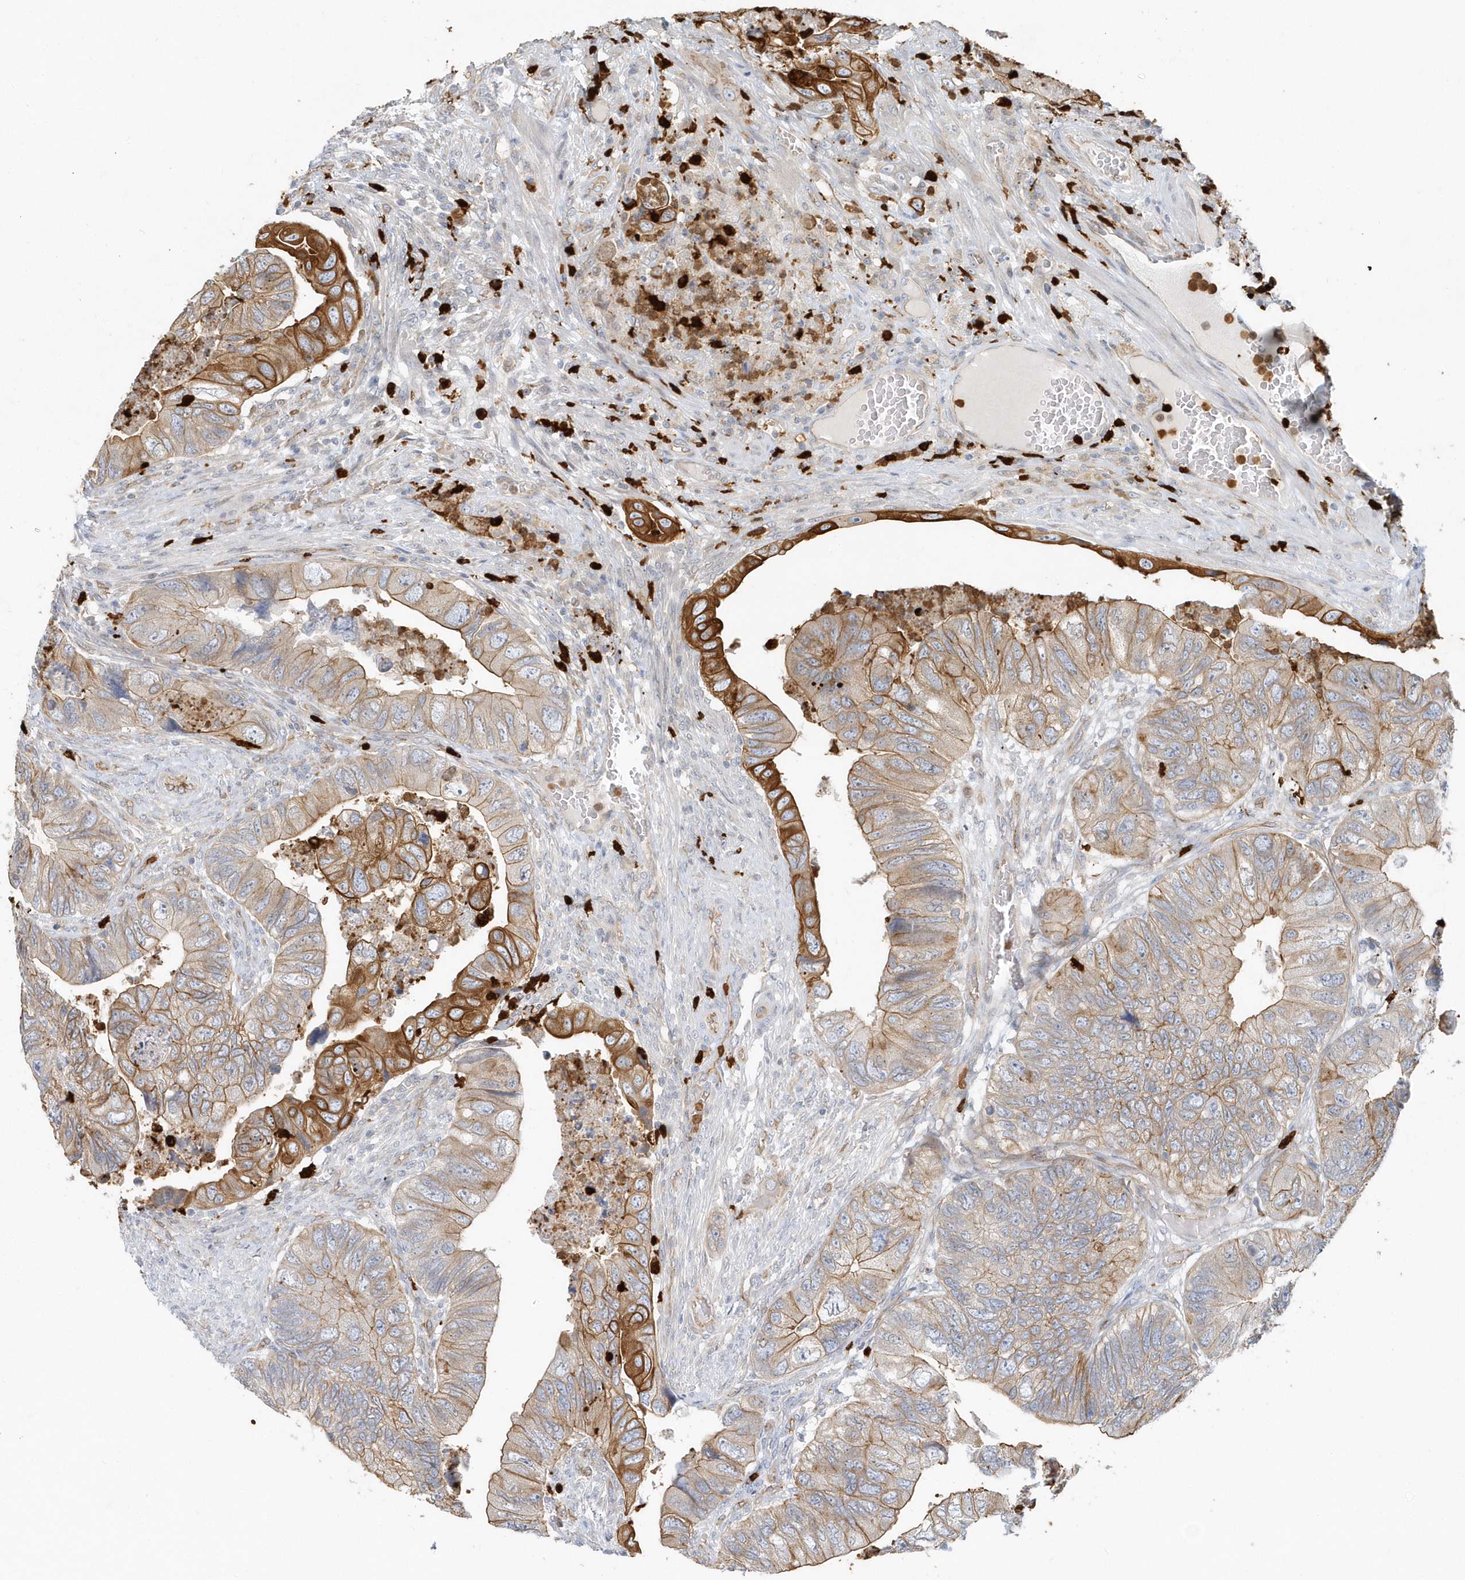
{"staining": {"intensity": "moderate", "quantity": "25%-75%", "location": "cytoplasmic/membranous"}, "tissue": "colorectal cancer", "cell_type": "Tumor cells", "image_type": "cancer", "snomed": [{"axis": "morphology", "description": "Adenocarcinoma, NOS"}, {"axis": "topography", "description": "Rectum"}], "caption": "Protein staining demonstrates moderate cytoplasmic/membranous expression in about 25%-75% of tumor cells in colorectal adenocarcinoma.", "gene": "DNAH1", "patient": {"sex": "male", "age": 63}}